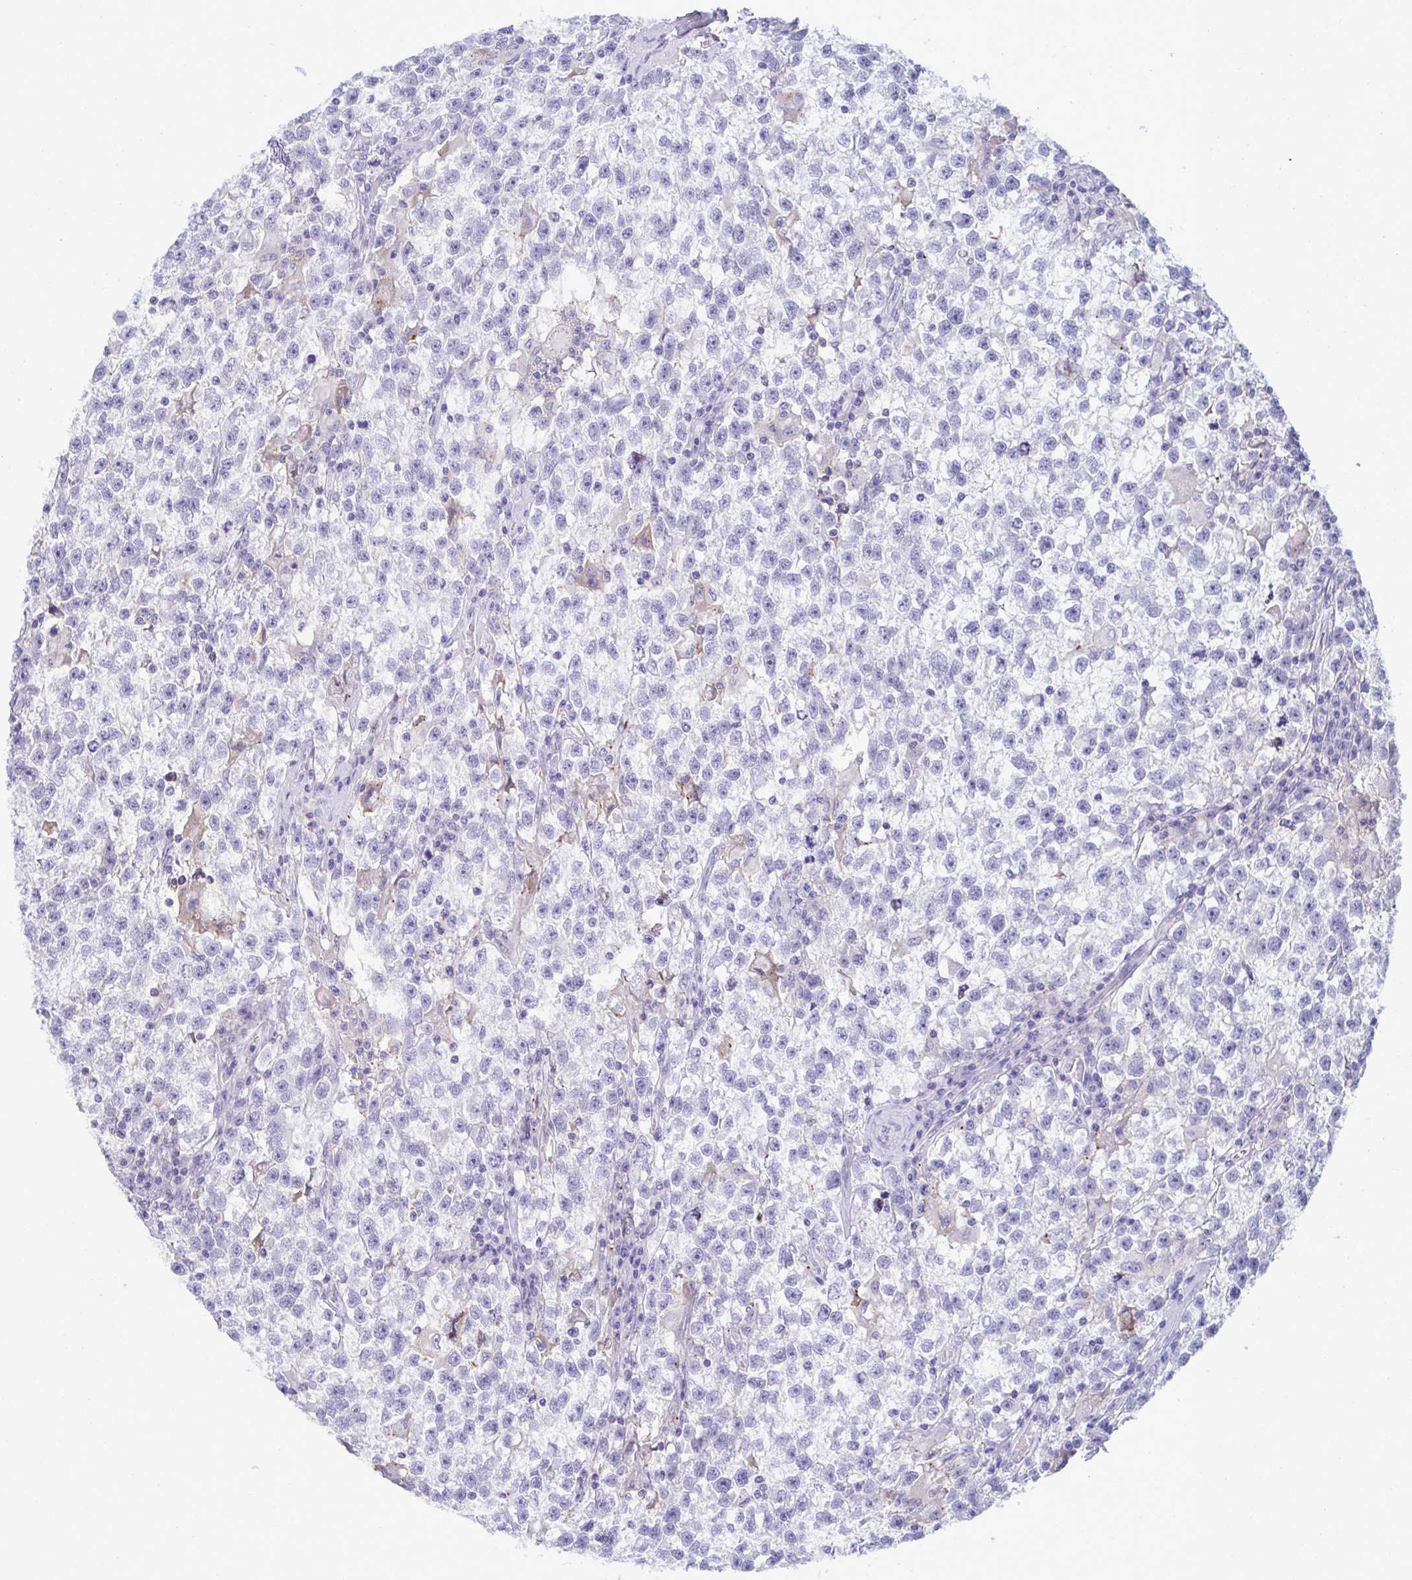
{"staining": {"intensity": "negative", "quantity": "none", "location": "none"}, "tissue": "testis cancer", "cell_type": "Tumor cells", "image_type": "cancer", "snomed": [{"axis": "morphology", "description": "Seminoma, NOS"}, {"axis": "topography", "description": "Testis"}], "caption": "Photomicrograph shows no significant protein staining in tumor cells of testis cancer (seminoma).", "gene": "RGPD5", "patient": {"sex": "male", "age": 31}}